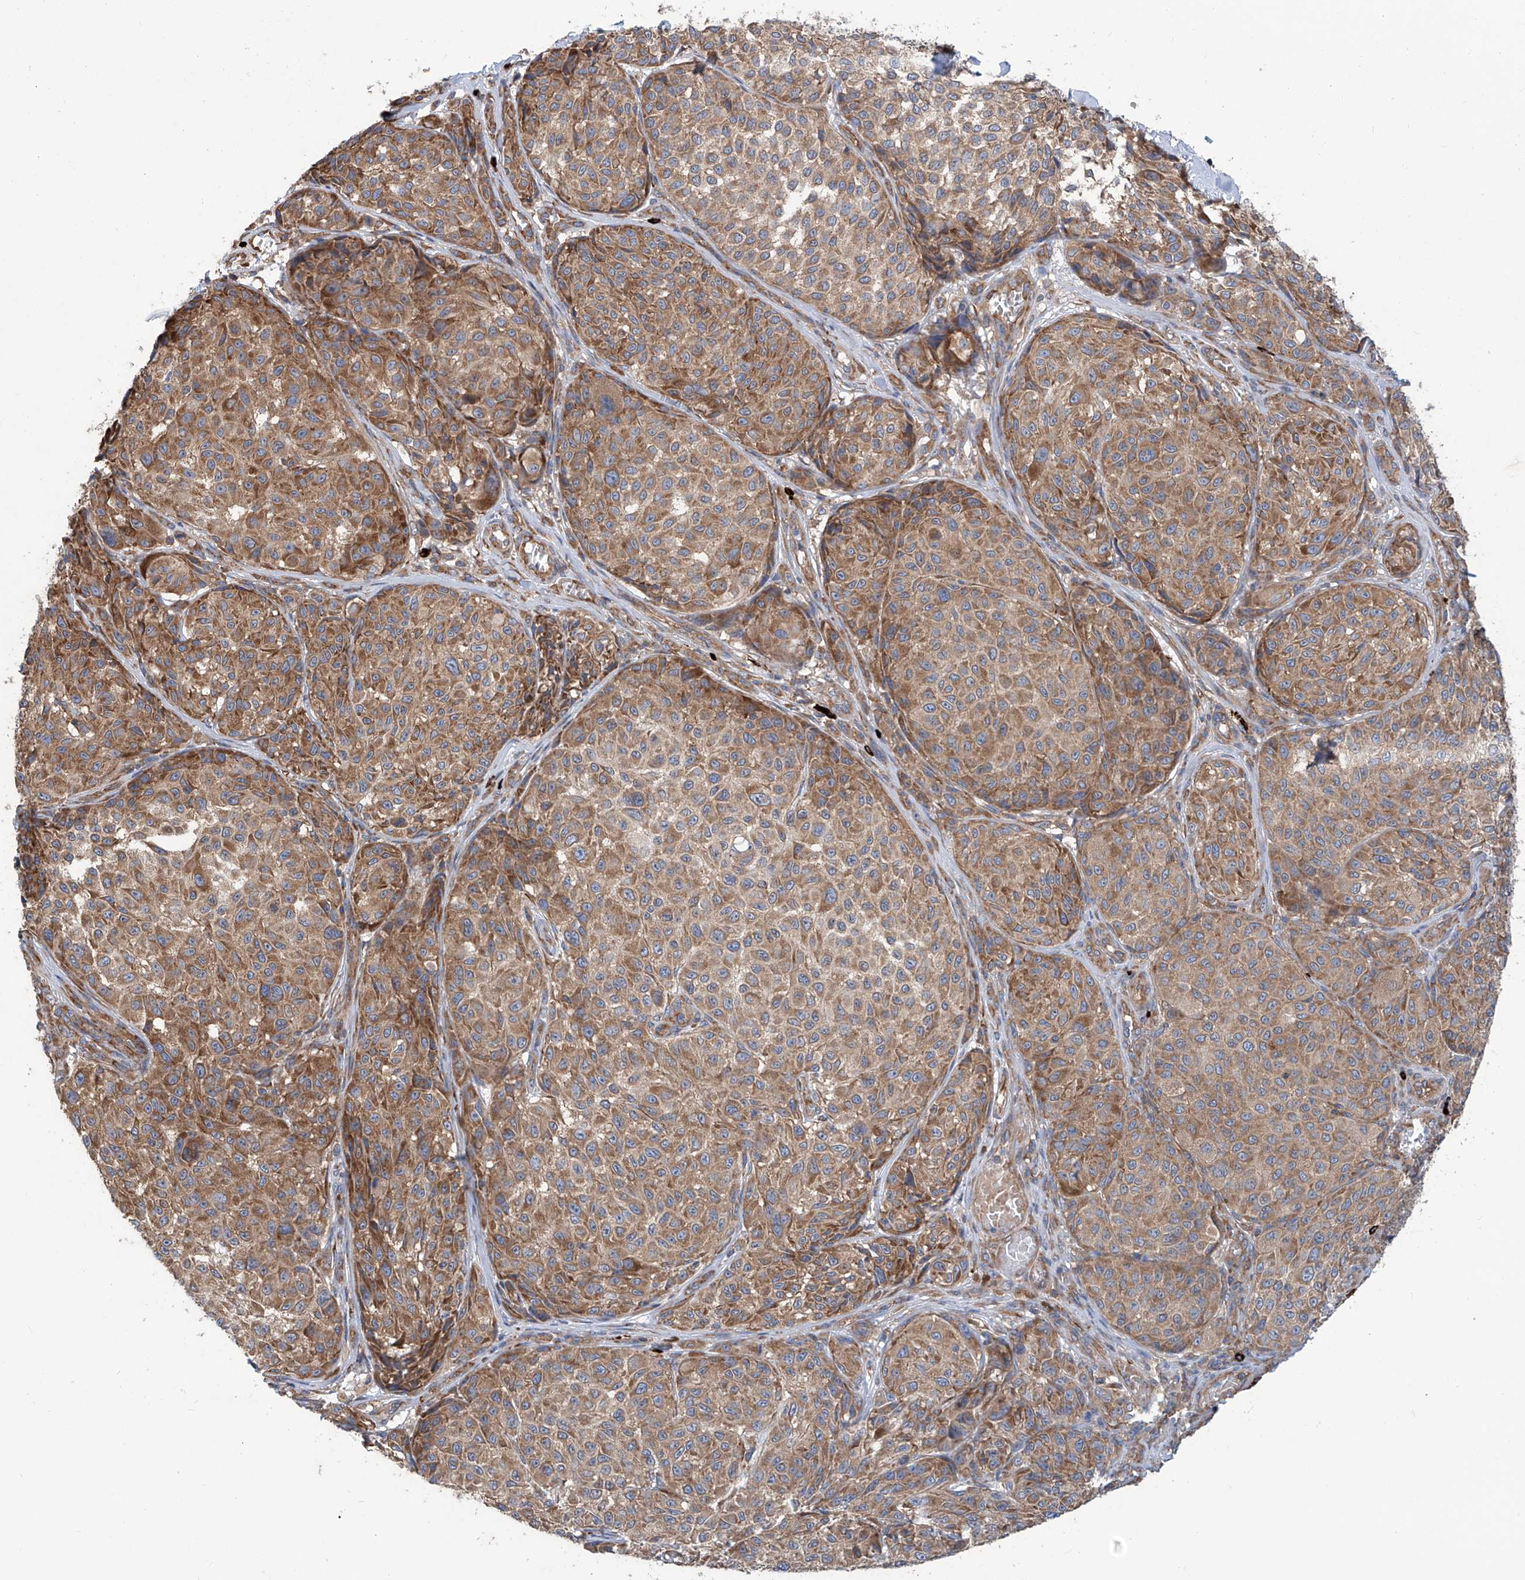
{"staining": {"intensity": "moderate", "quantity": ">75%", "location": "cytoplasmic/membranous"}, "tissue": "melanoma", "cell_type": "Tumor cells", "image_type": "cancer", "snomed": [{"axis": "morphology", "description": "Malignant melanoma, NOS"}, {"axis": "topography", "description": "Skin"}], "caption": "Melanoma stained for a protein reveals moderate cytoplasmic/membranous positivity in tumor cells.", "gene": "SENP2", "patient": {"sex": "male", "age": 83}}